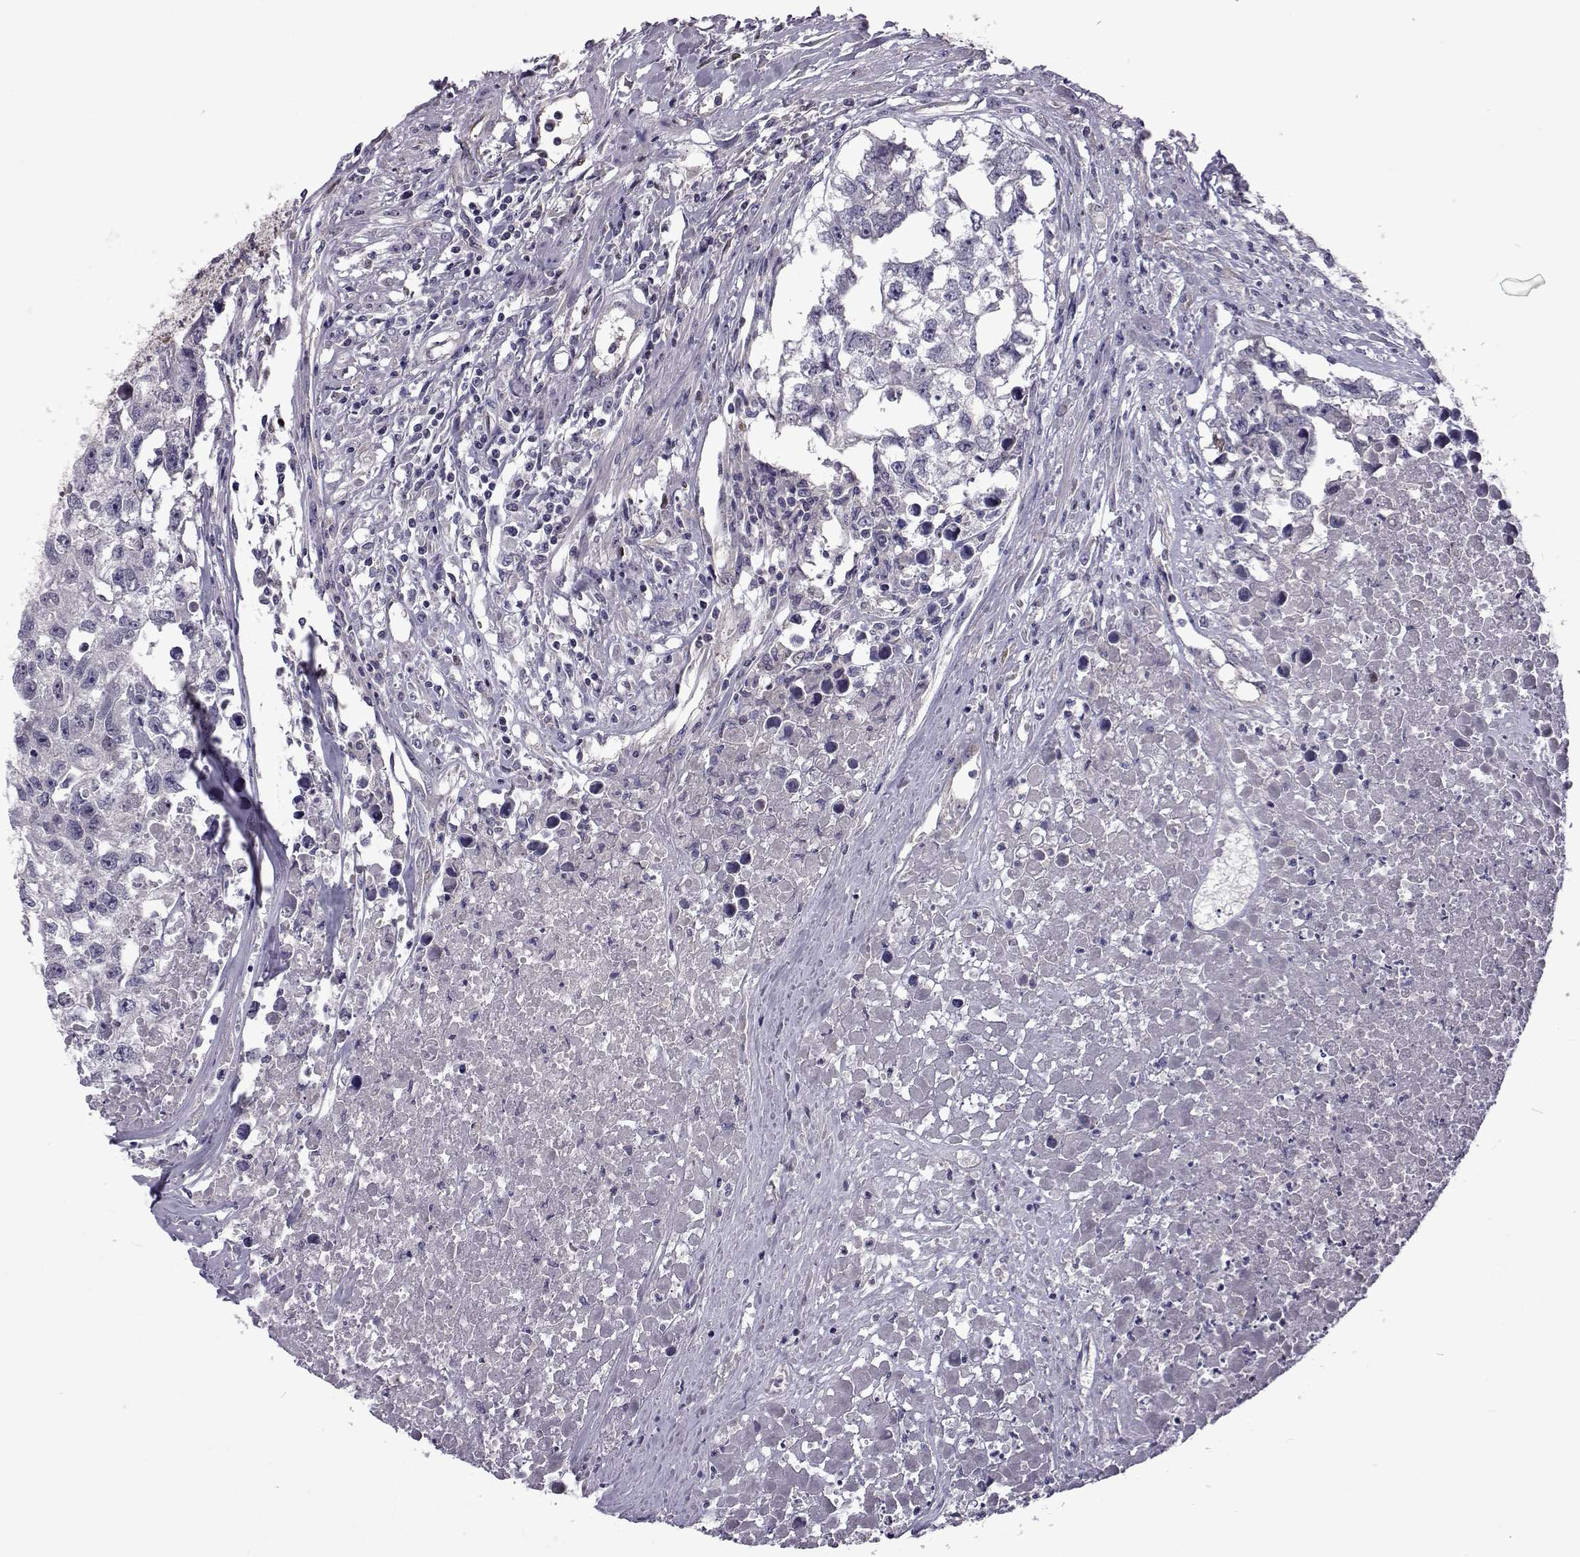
{"staining": {"intensity": "negative", "quantity": "none", "location": "none"}, "tissue": "testis cancer", "cell_type": "Tumor cells", "image_type": "cancer", "snomed": [{"axis": "morphology", "description": "Carcinoma, Embryonal, NOS"}, {"axis": "morphology", "description": "Teratoma, malignant, NOS"}, {"axis": "topography", "description": "Testis"}], "caption": "DAB (3,3'-diaminobenzidine) immunohistochemical staining of human embryonal carcinoma (testis) exhibits no significant expression in tumor cells.", "gene": "TCF15", "patient": {"sex": "male", "age": 44}}